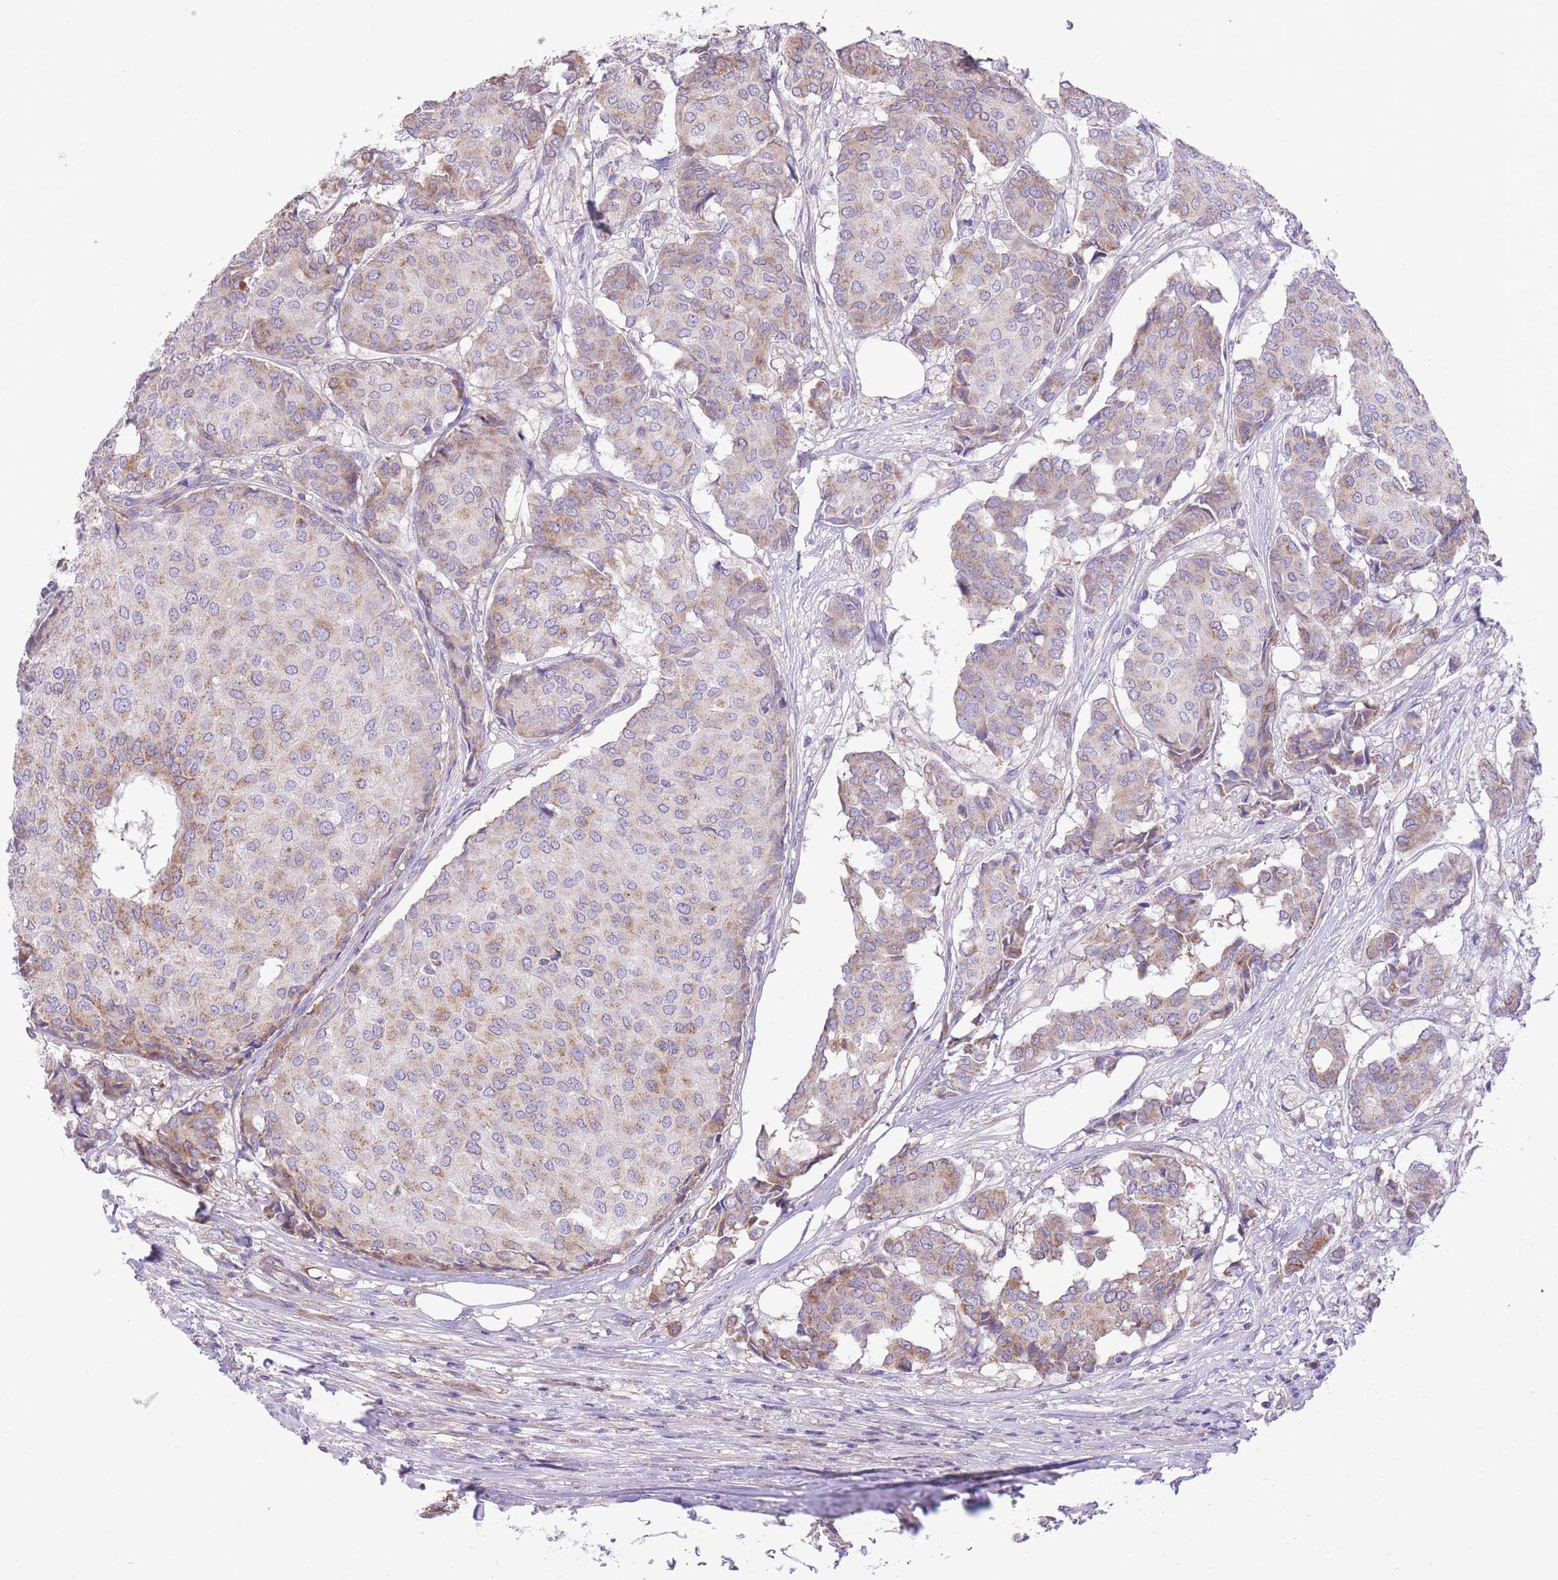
{"staining": {"intensity": "weak", "quantity": "25%-75%", "location": "cytoplasmic/membranous"}, "tissue": "breast cancer", "cell_type": "Tumor cells", "image_type": "cancer", "snomed": [{"axis": "morphology", "description": "Duct carcinoma"}, {"axis": "topography", "description": "Breast"}], "caption": "A brown stain highlights weak cytoplasmic/membranous staining of a protein in breast intraductal carcinoma tumor cells.", "gene": "RHOU", "patient": {"sex": "female", "age": 75}}